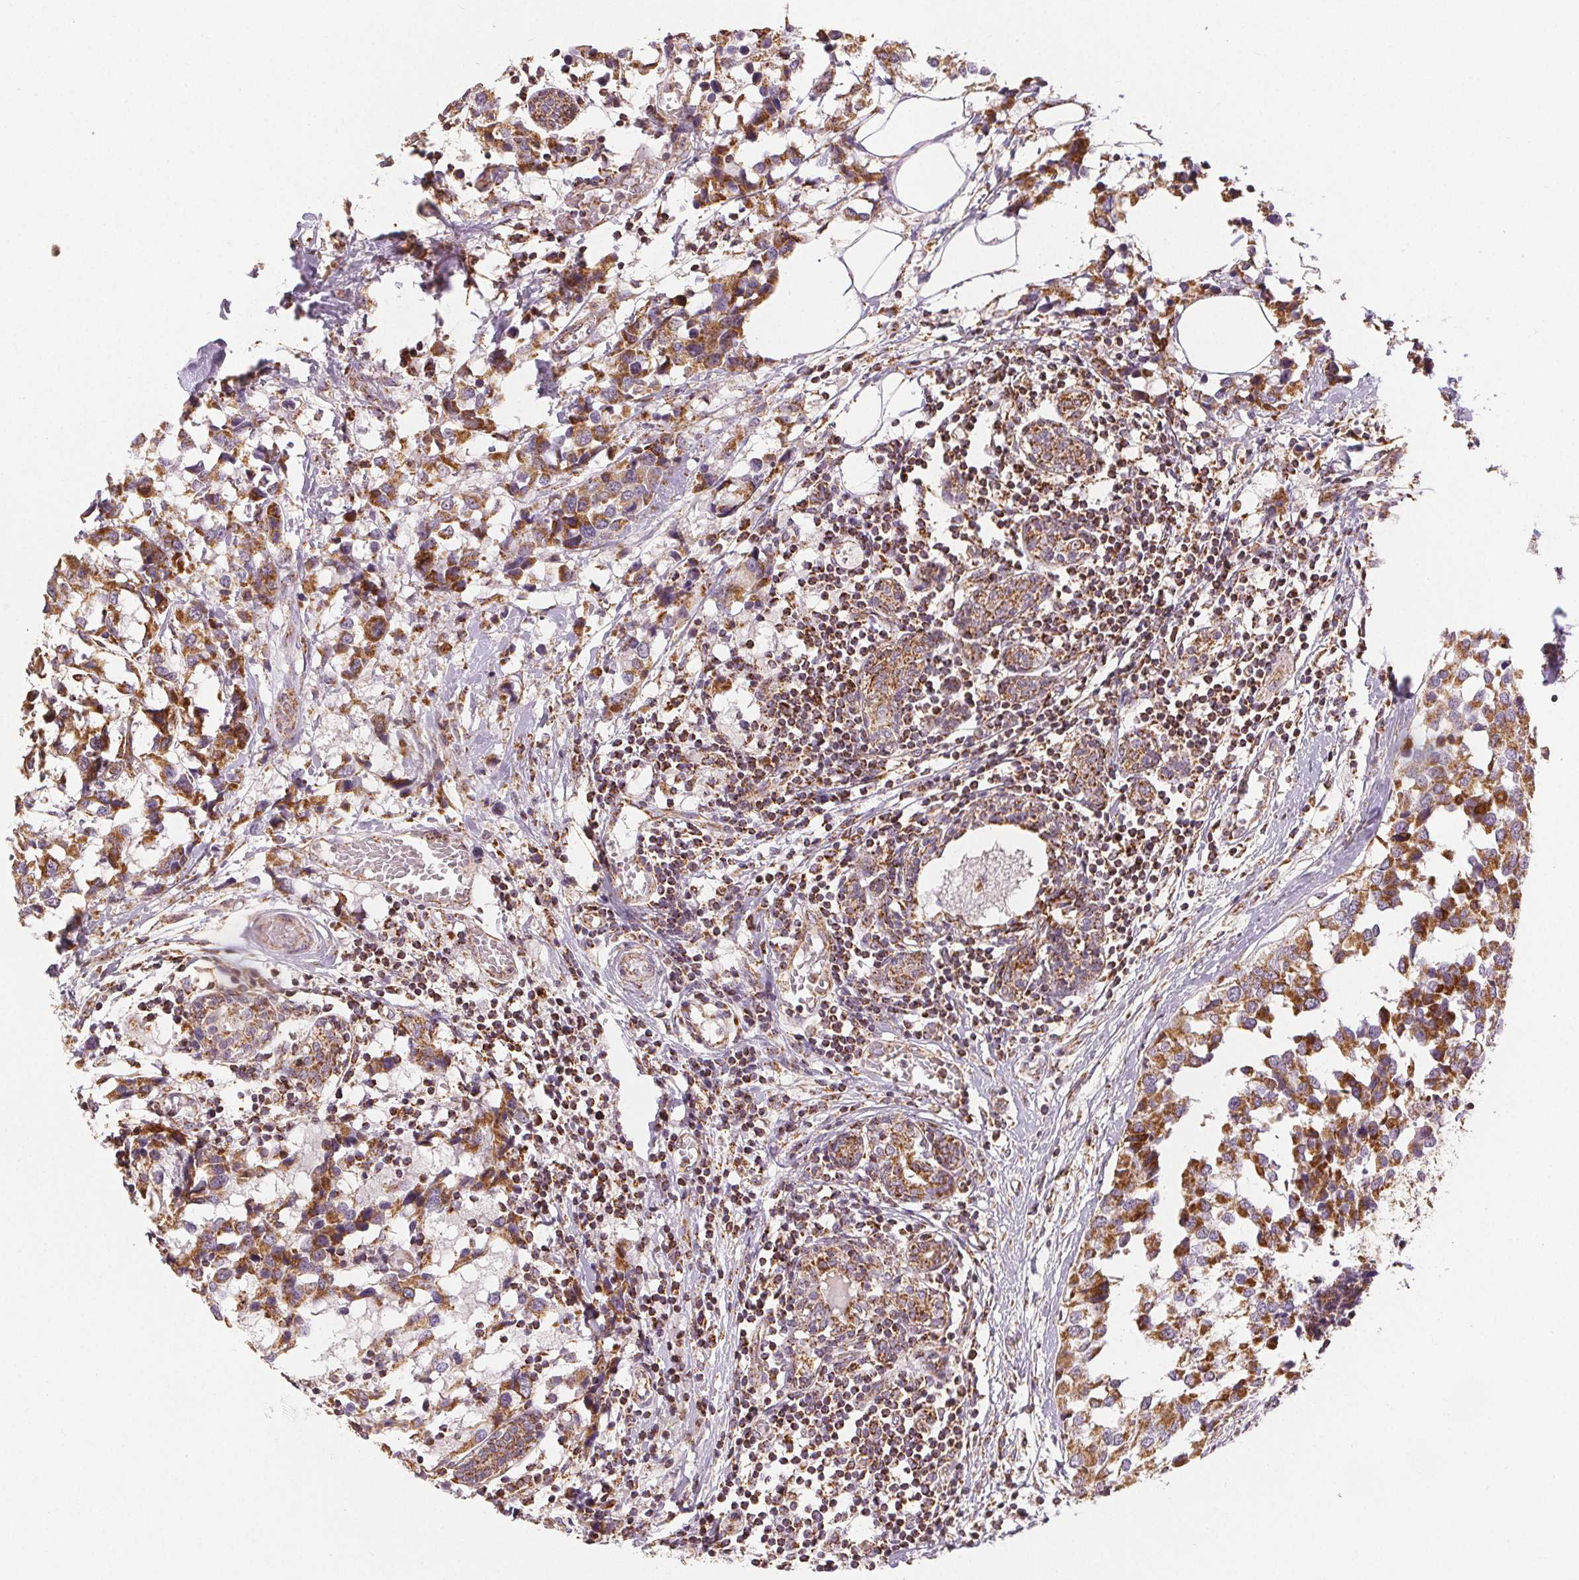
{"staining": {"intensity": "strong", "quantity": ">75%", "location": "cytoplasmic/membranous"}, "tissue": "breast cancer", "cell_type": "Tumor cells", "image_type": "cancer", "snomed": [{"axis": "morphology", "description": "Lobular carcinoma"}, {"axis": "topography", "description": "Breast"}], "caption": "Breast cancer (lobular carcinoma) stained with a protein marker demonstrates strong staining in tumor cells.", "gene": "SDHB", "patient": {"sex": "female", "age": 59}}